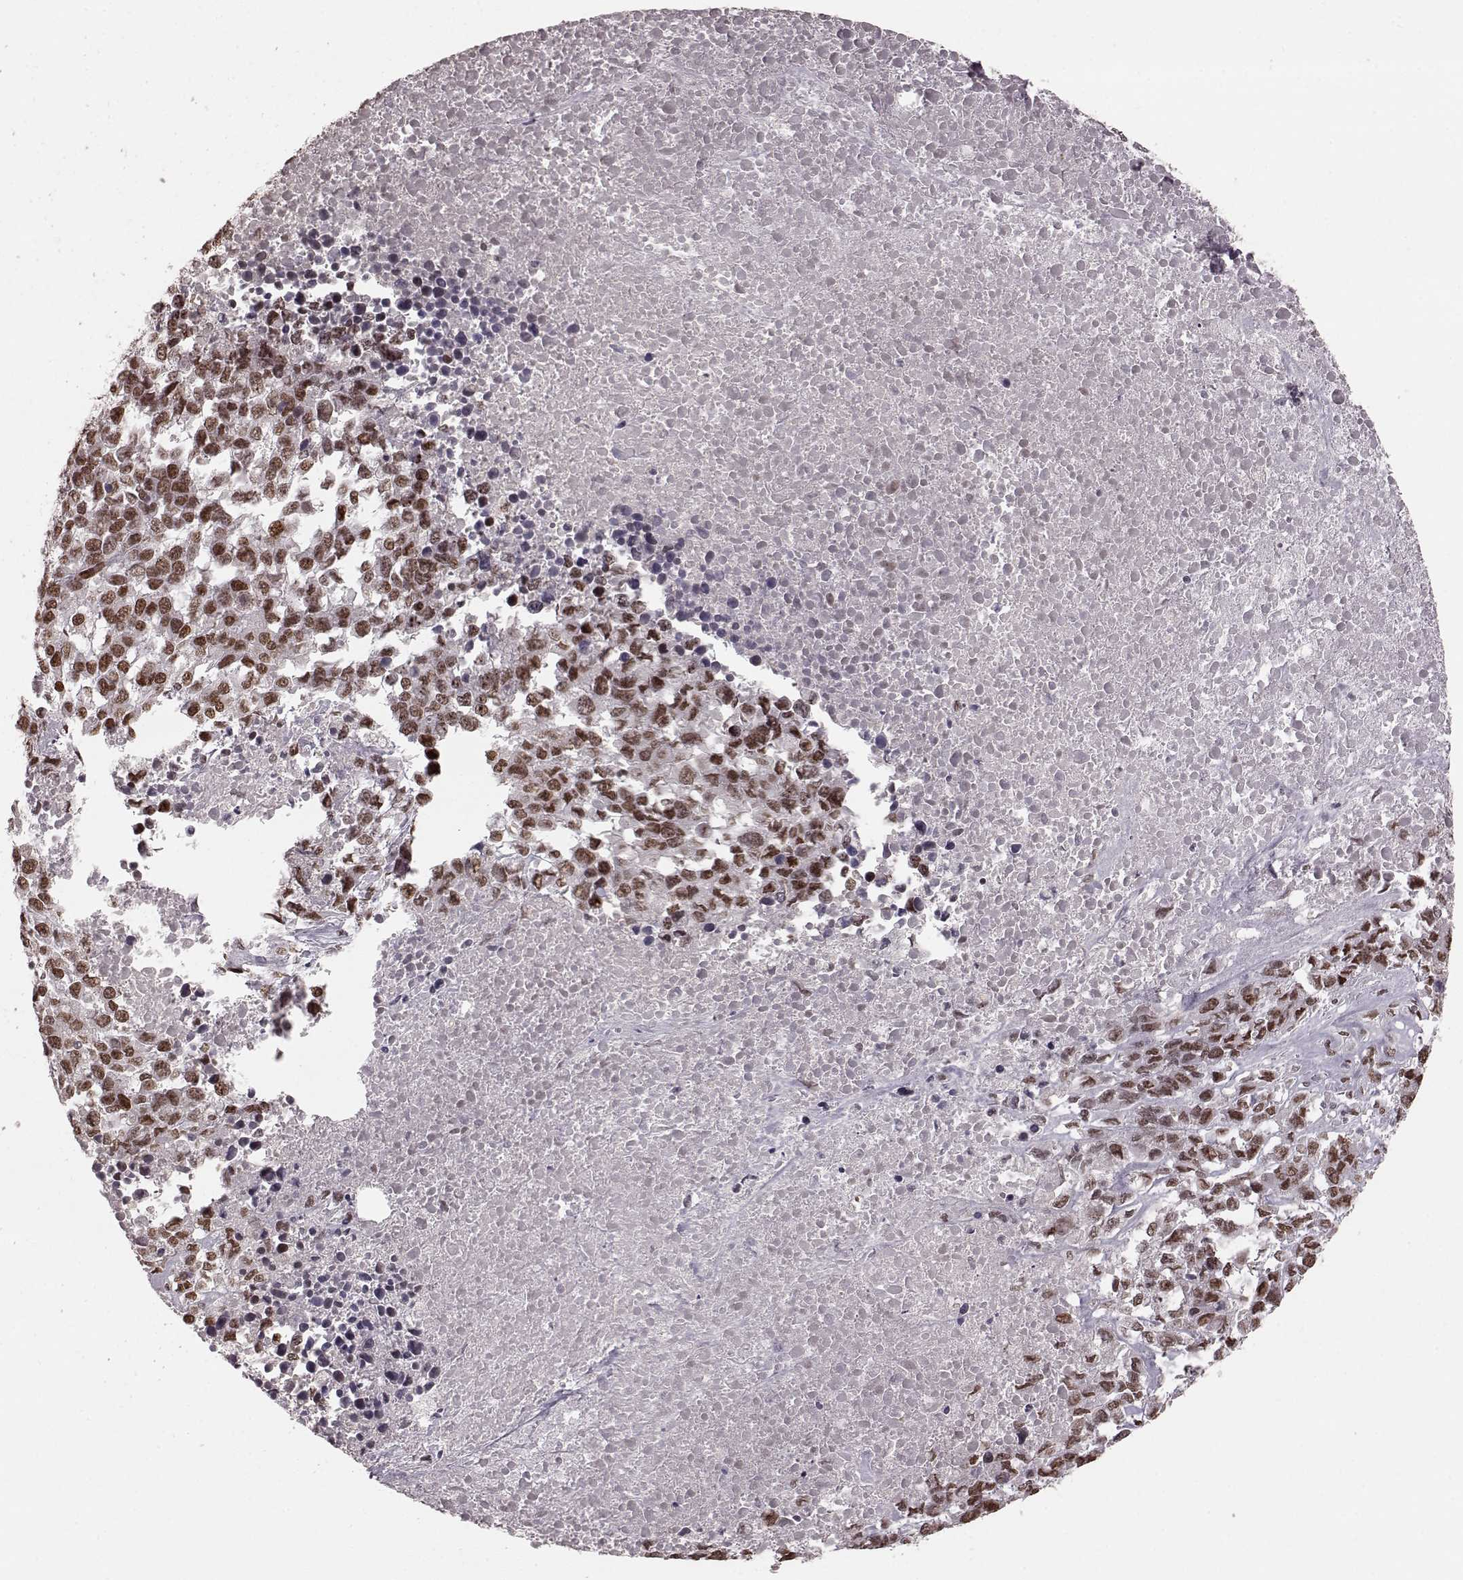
{"staining": {"intensity": "strong", "quantity": ">75%", "location": "nuclear"}, "tissue": "melanoma", "cell_type": "Tumor cells", "image_type": "cancer", "snomed": [{"axis": "morphology", "description": "Malignant melanoma, Metastatic site"}, {"axis": "topography", "description": "Skin"}], "caption": "A high amount of strong nuclear staining is identified in approximately >75% of tumor cells in malignant melanoma (metastatic site) tissue.", "gene": "NR2C1", "patient": {"sex": "male", "age": 84}}